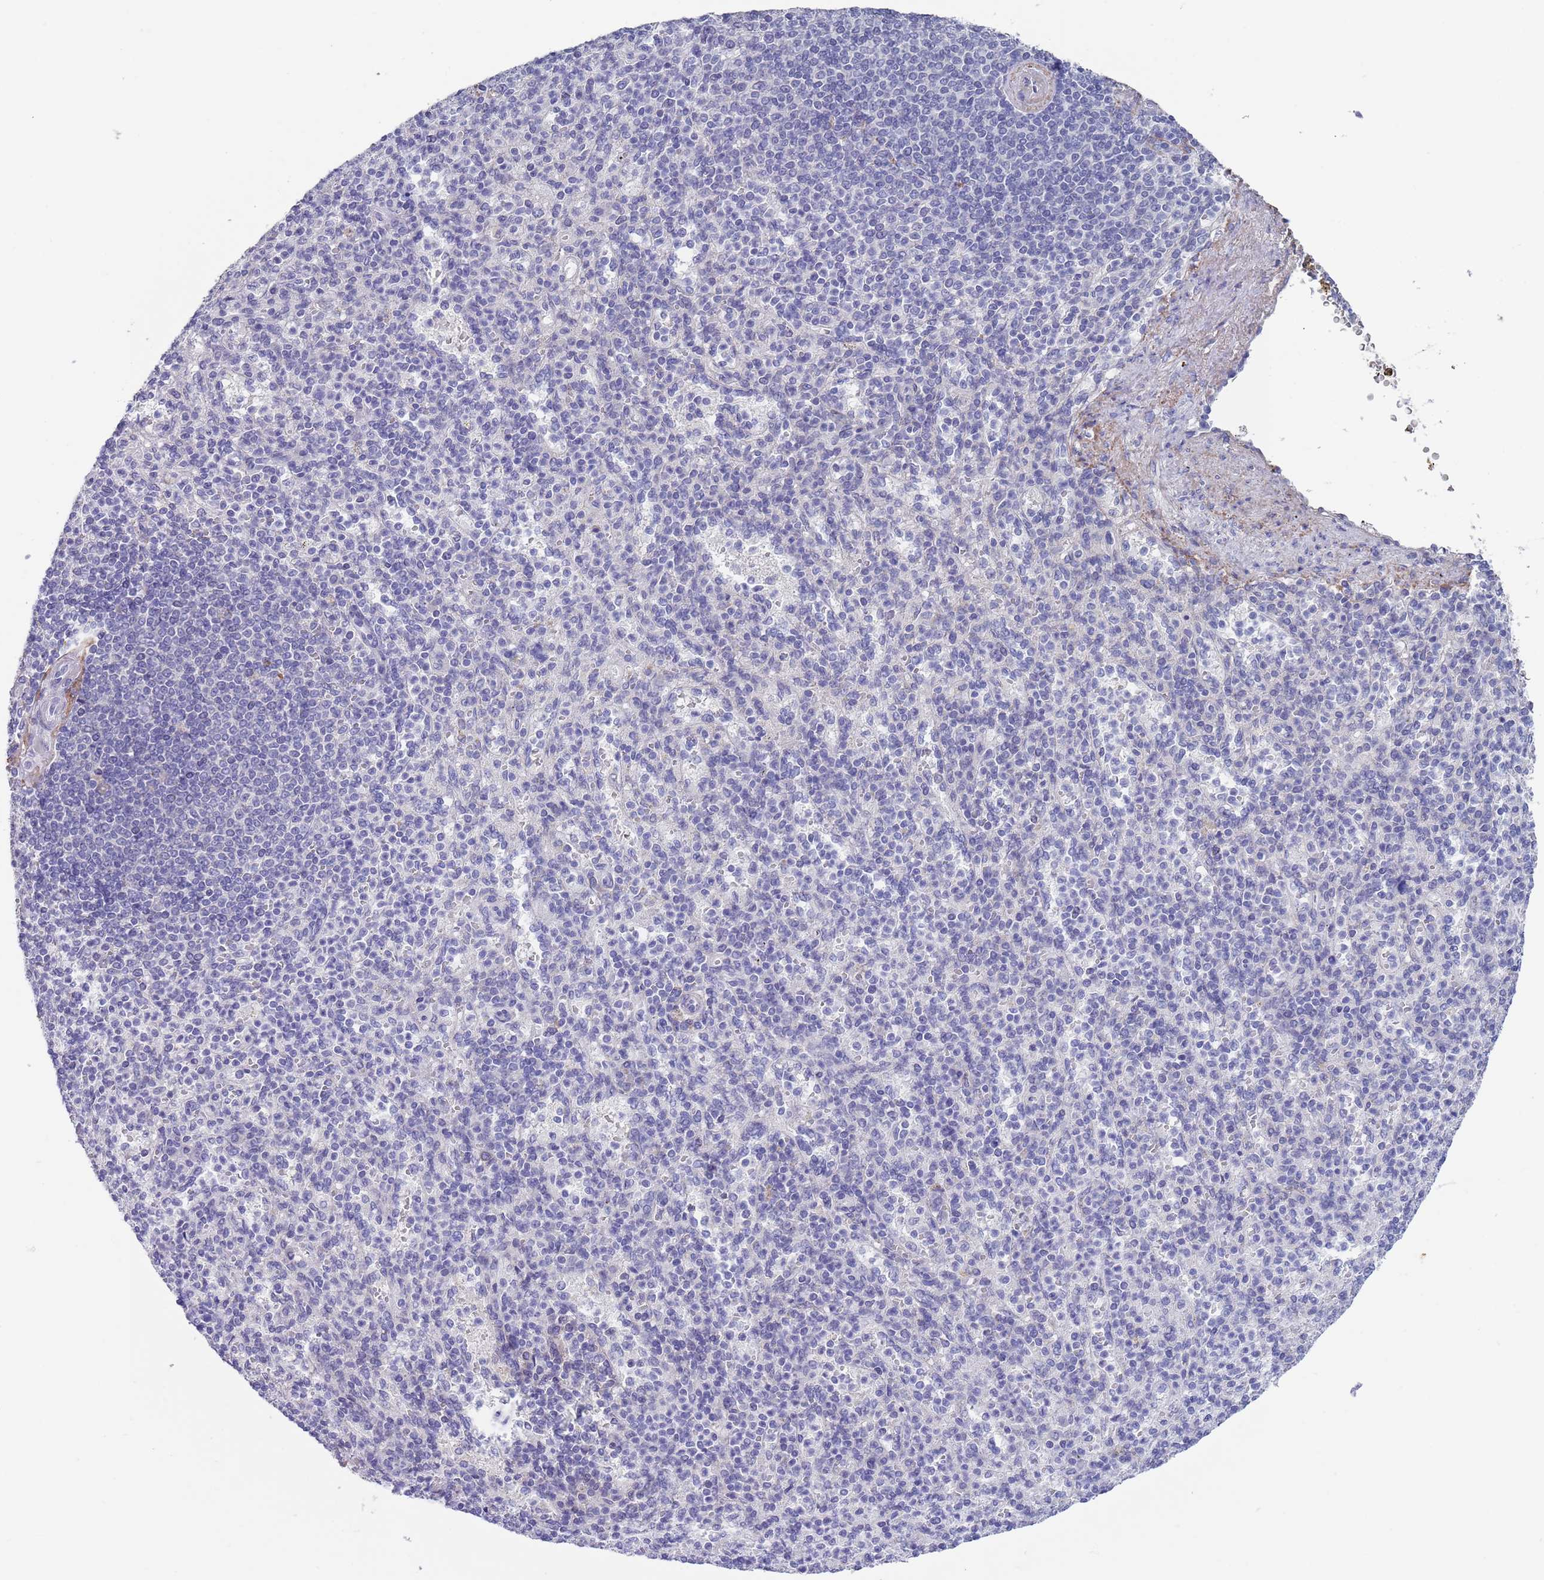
{"staining": {"intensity": "negative", "quantity": "none", "location": "none"}, "tissue": "spleen", "cell_type": "Cells in red pulp", "image_type": "normal", "snomed": [{"axis": "morphology", "description": "Normal tissue, NOS"}, {"axis": "topography", "description": "Spleen"}], "caption": "DAB immunohistochemical staining of benign spleen exhibits no significant staining in cells in red pulp. (Stains: DAB IHC with hematoxylin counter stain, Microscopy: brightfield microscopy at high magnification).", "gene": "RNF169", "patient": {"sex": "female", "age": 74}}